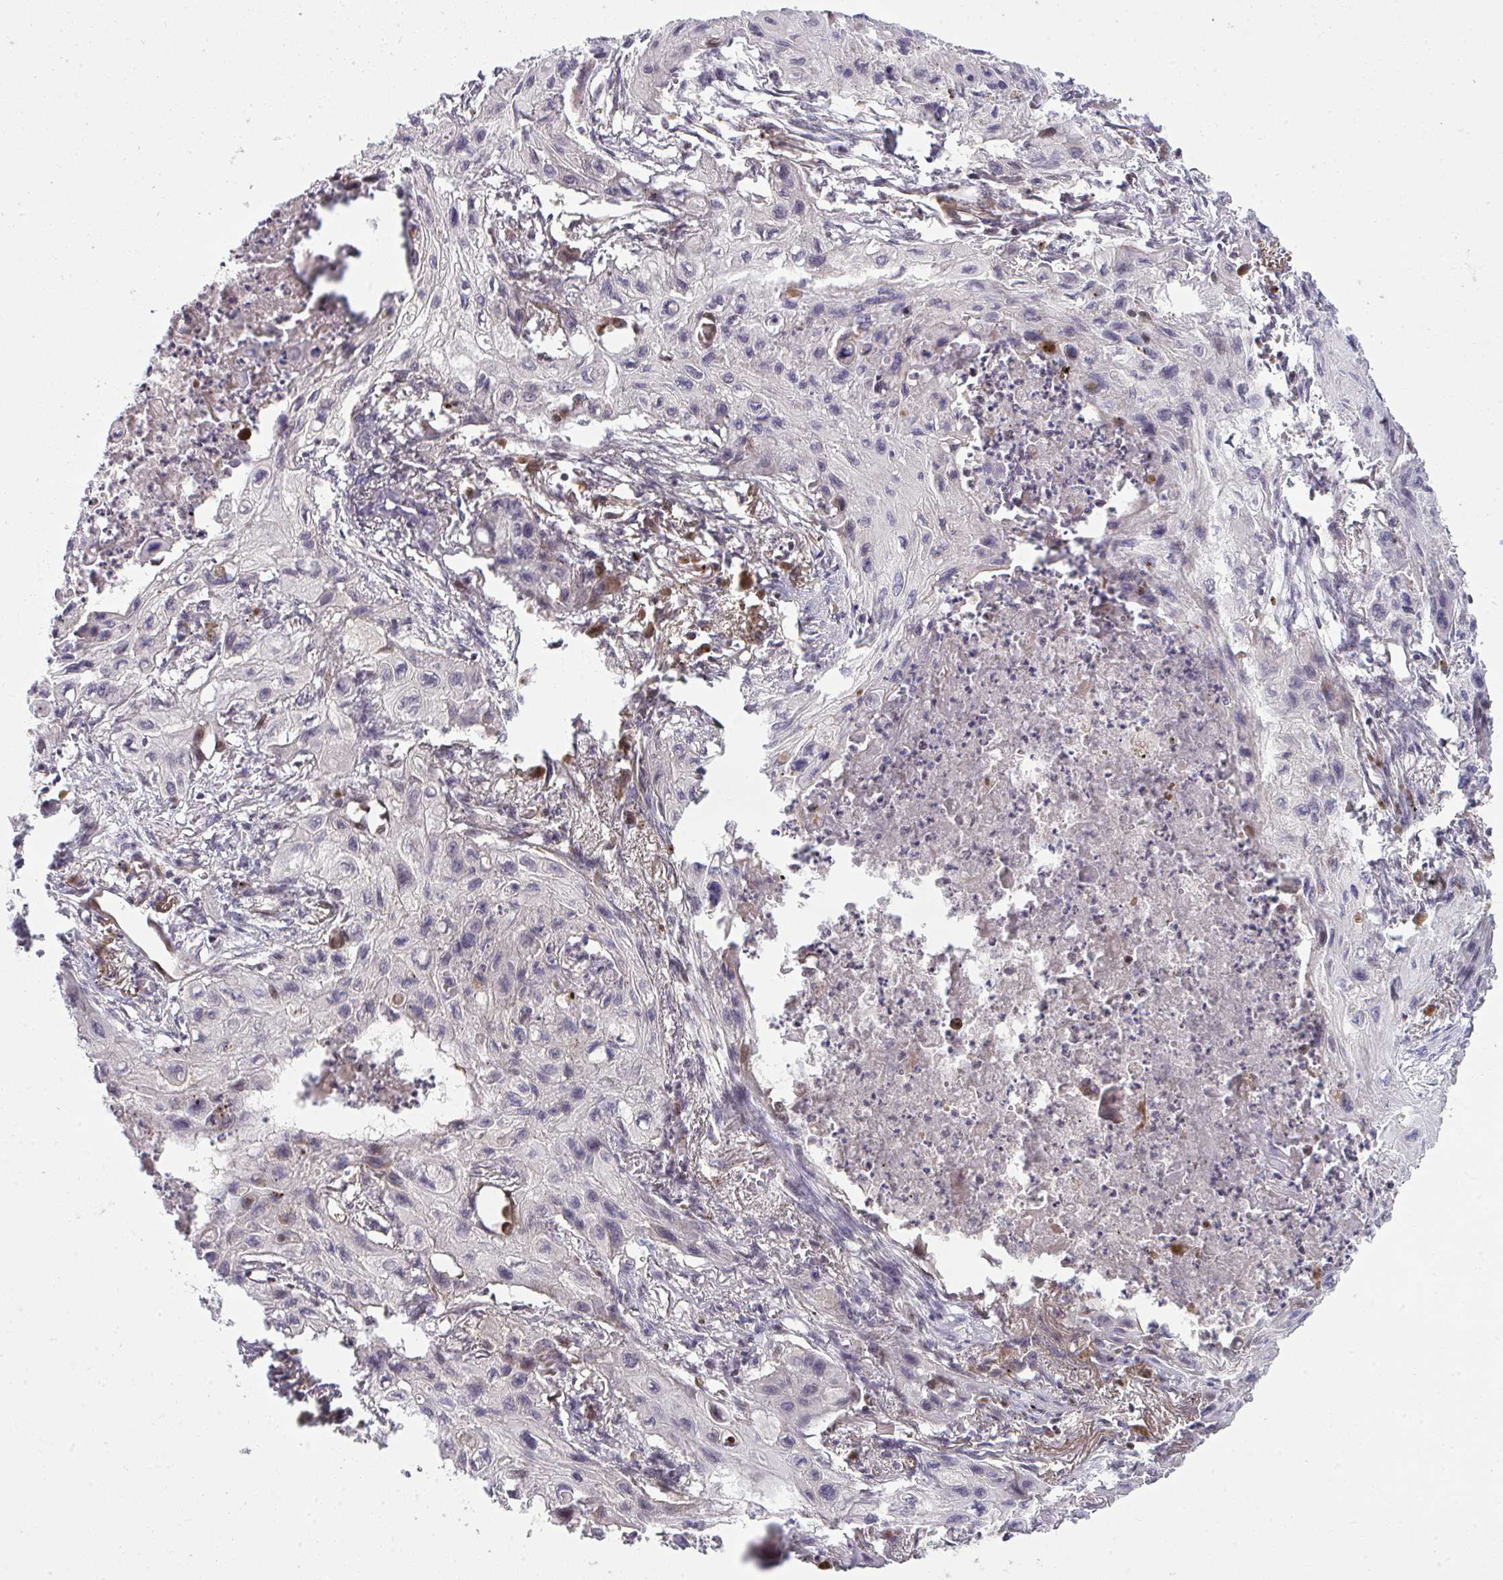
{"staining": {"intensity": "moderate", "quantity": "<25%", "location": "nuclear"}, "tissue": "lung cancer", "cell_type": "Tumor cells", "image_type": "cancer", "snomed": [{"axis": "morphology", "description": "Squamous cell carcinoma, NOS"}, {"axis": "topography", "description": "Lung"}], "caption": "Approximately <25% of tumor cells in human lung cancer display moderate nuclear protein staining as visualized by brown immunohistochemical staining.", "gene": "ZSCAN9", "patient": {"sex": "male", "age": 71}}